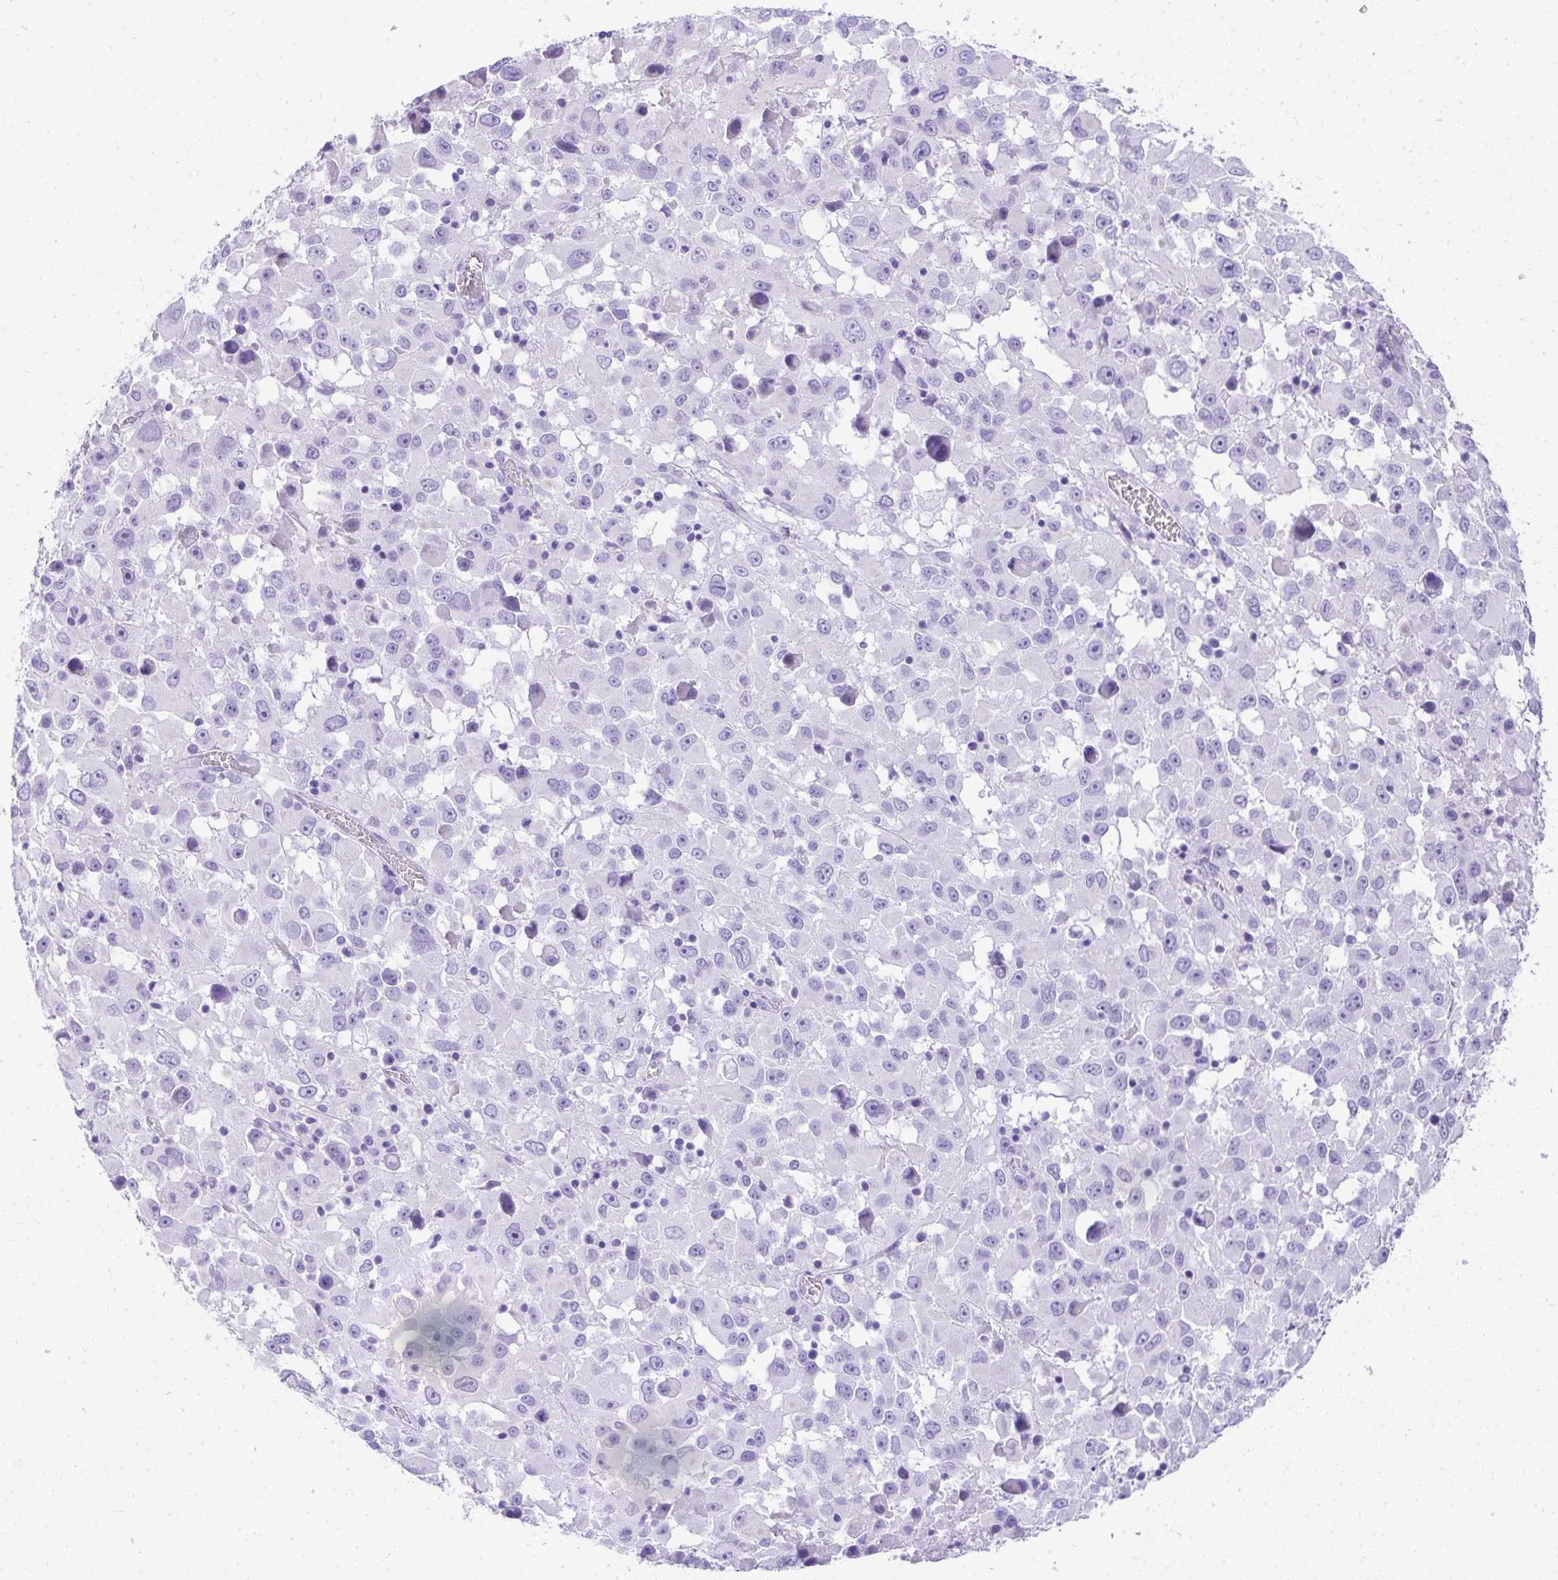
{"staining": {"intensity": "negative", "quantity": "none", "location": "none"}, "tissue": "melanoma", "cell_type": "Tumor cells", "image_type": "cancer", "snomed": [{"axis": "morphology", "description": "Malignant melanoma, Metastatic site"}, {"axis": "topography", "description": "Soft tissue"}], "caption": "An image of human malignant melanoma (metastatic site) is negative for staining in tumor cells.", "gene": "AVIL", "patient": {"sex": "male", "age": 50}}